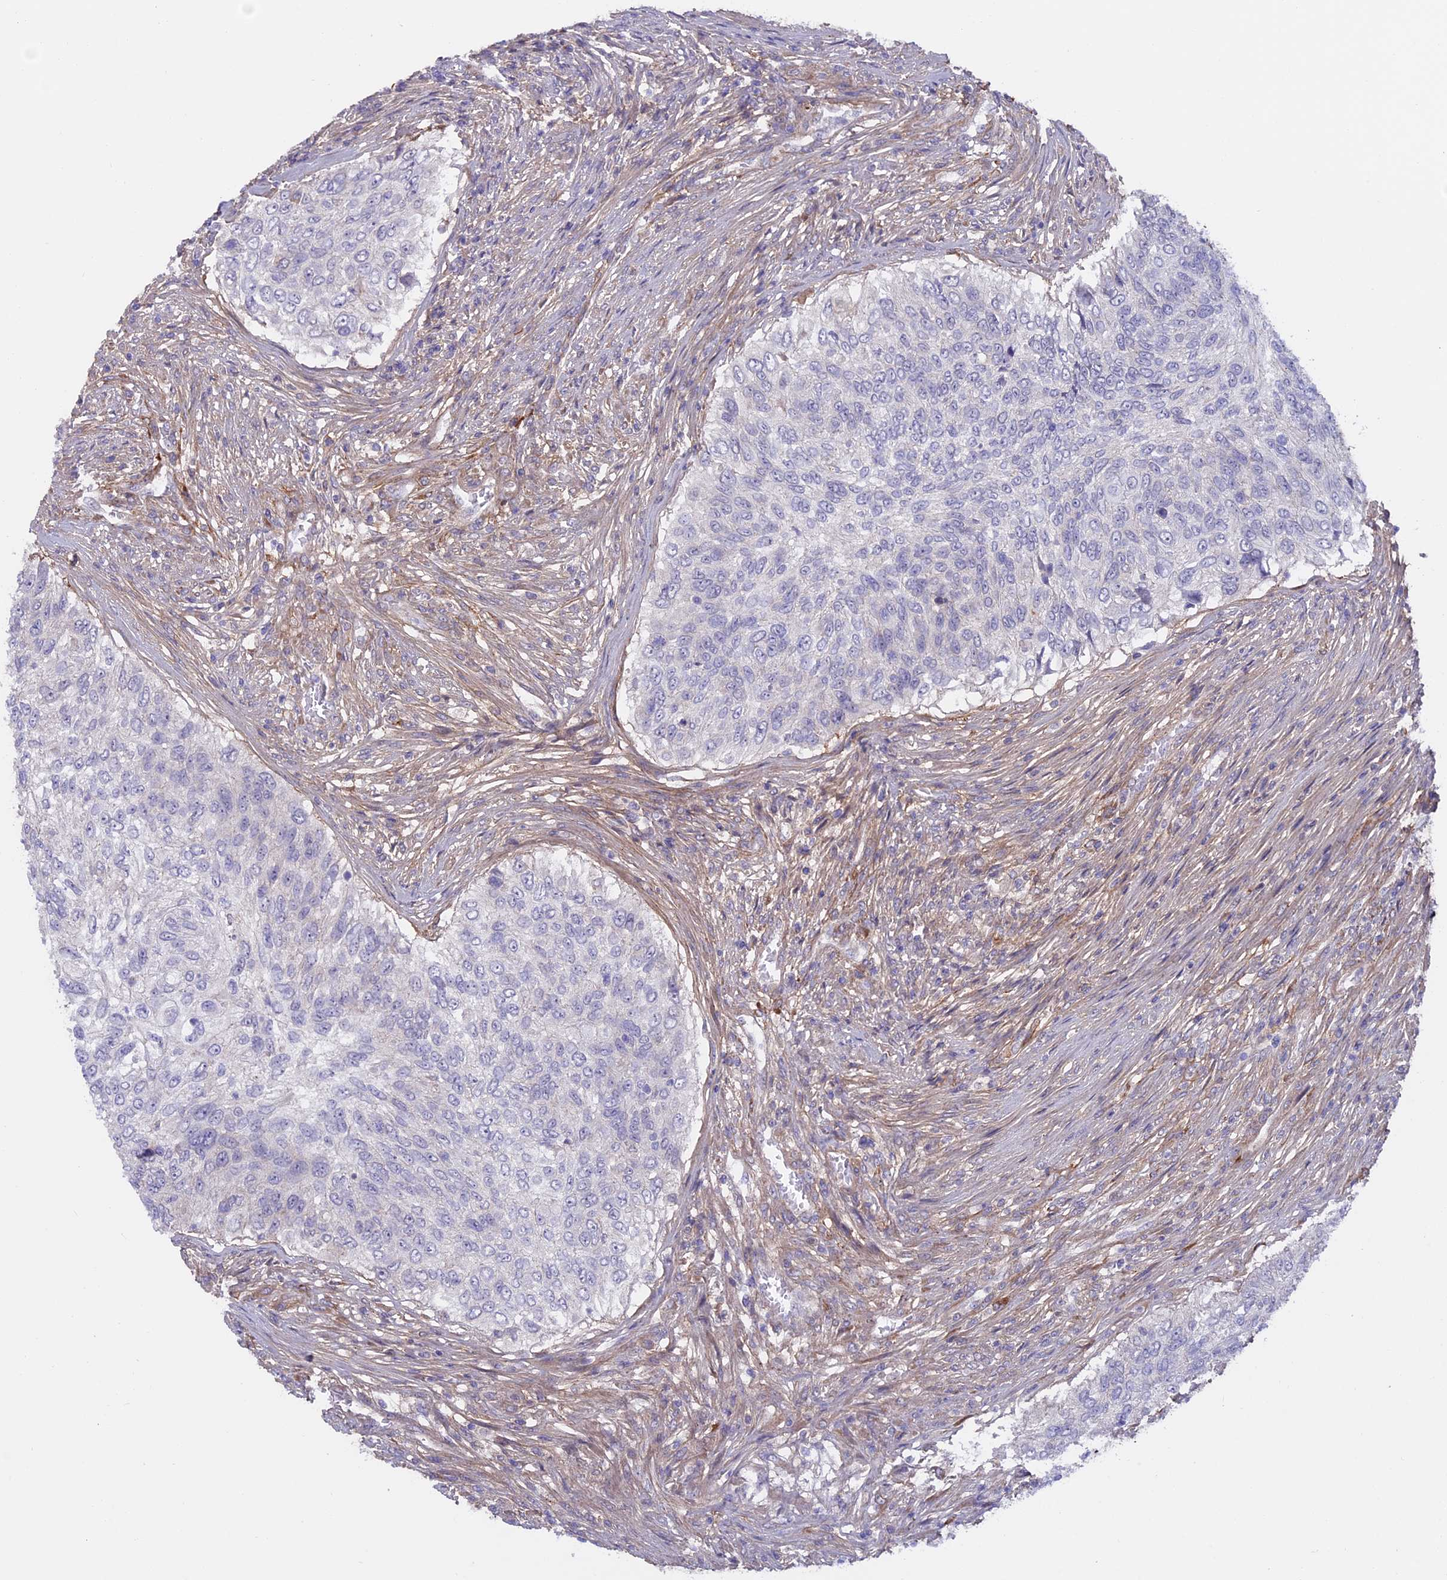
{"staining": {"intensity": "negative", "quantity": "none", "location": "none"}, "tissue": "urothelial cancer", "cell_type": "Tumor cells", "image_type": "cancer", "snomed": [{"axis": "morphology", "description": "Urothelial carcinoma, High grade"}, {"axis": "topography", "description": "Urinary bladder"}], "caption": "IHC photomicrograph of human high-grade urothelial carcinoma stained for a protein (brown), which displays no positivity in tumor cells.", "gene": "COL4A3", "patient": {"sex": "female", "age": 60}}